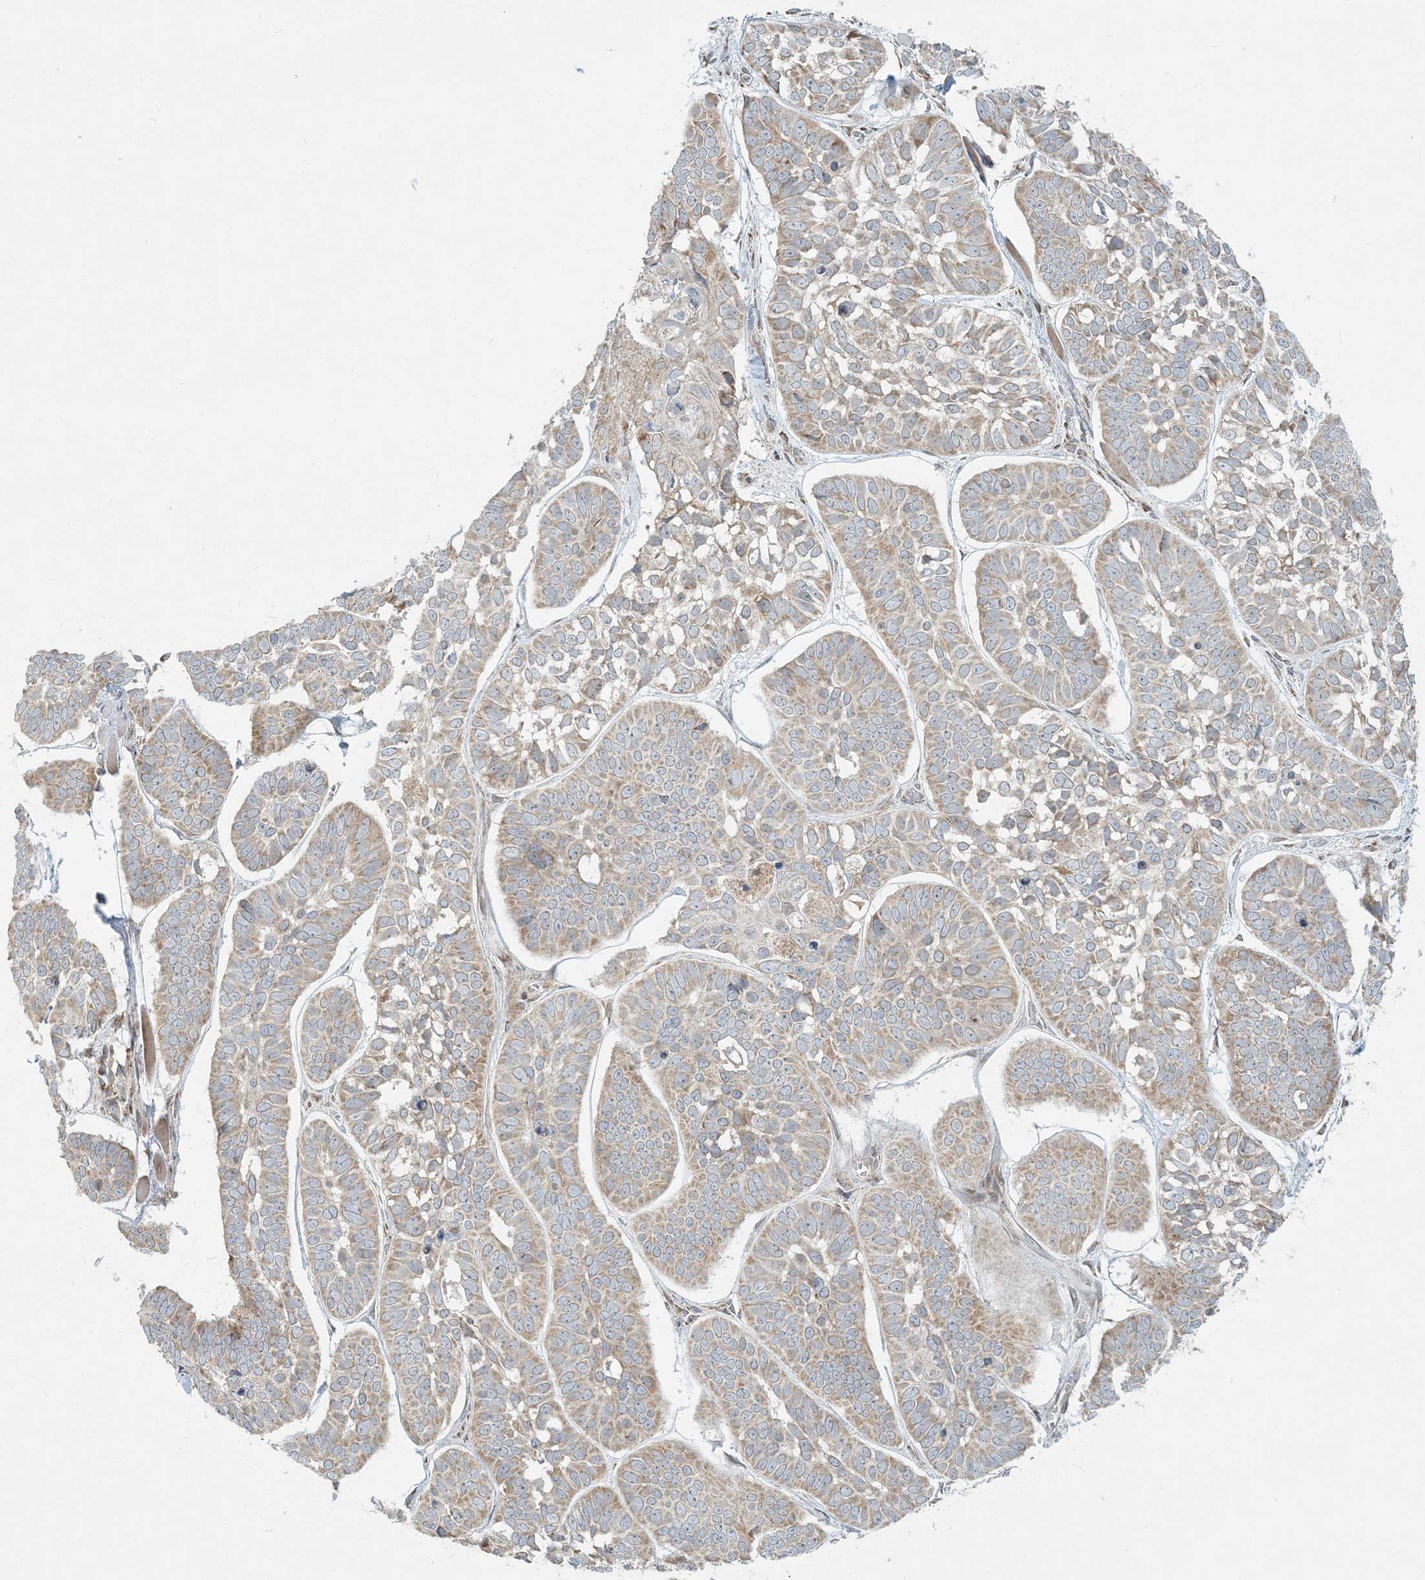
{"staining": {"intensity": "weak", "quantity": ">75%", "location": "cytoplasmic/membranous"}, "tissue": "skin cancer", "cell_type": "Tumor cells", "image_type": "cancer", "snomed": [{"axis": "morphology", "description": "Basal cell carcinoma"}, {"axis": "topography", "description": "Skin"}], "caption": "An image showing weak cytoplasmic/membranous staining in approximately >75% of tumor cells in basal cell carcinoma (skin), as visualized by brown immunohistochemical staining.", "gene": "HACL1", "patient": {"sex": "male", "age": 62}}